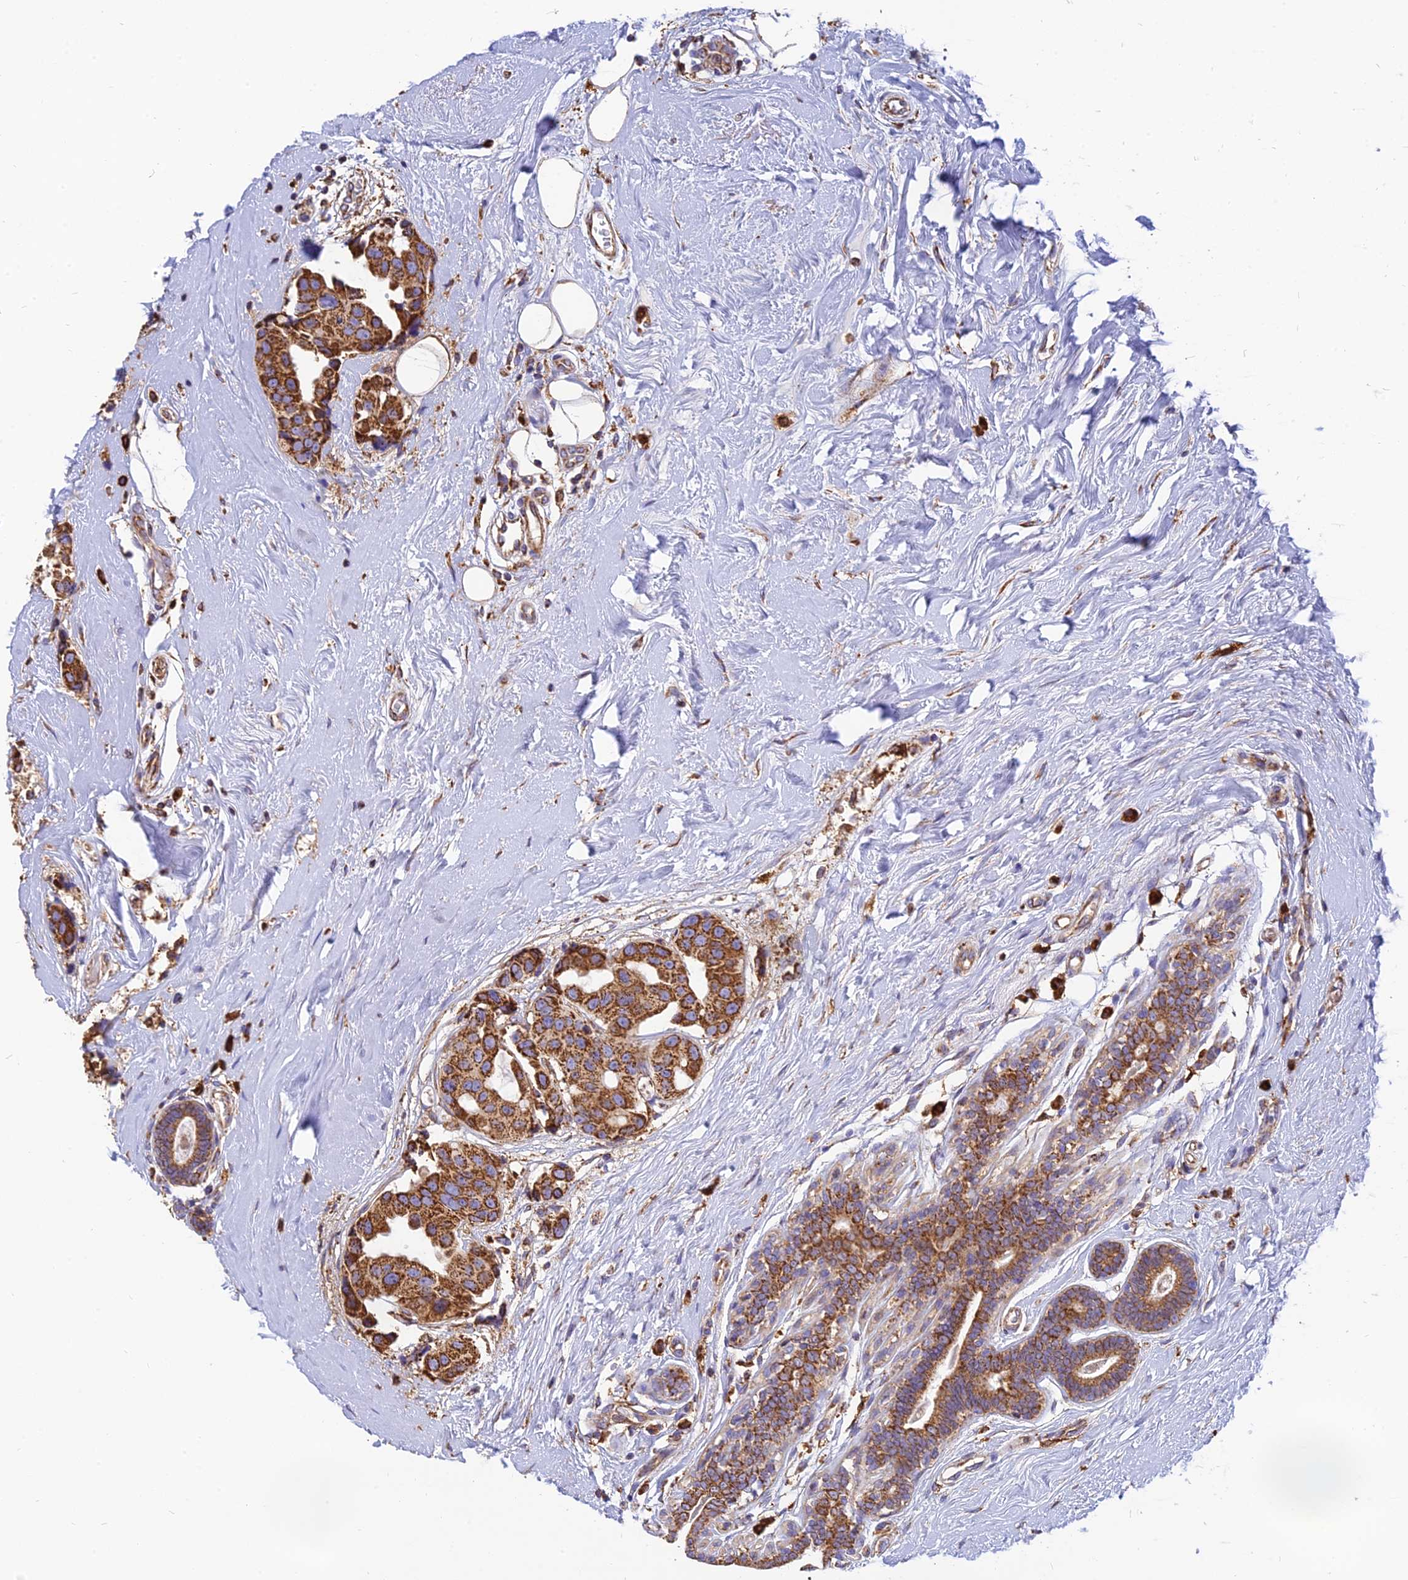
{"staining": {"intensity": "strong", "quantity": ">75%", "location": "cytoplasmic/membranous"}, "tissue": "breast cancer", "cell_type": "Tumor cells", "image_type": "cancer", "snomed": [{"axis": "morphology", "description": "Normal tissue, NOS"}, {"axis": "morphology", "description": "Duct carcinoma"}, {"axis": "topography", "description": "Breast"}], "caption": "Protein analysis of breast intraductal carcinoma tissue exhibits strong cytoplasmic/membranous staining in about >75% of tumor cells.", "gene": "THUMPD2", "patient": {"sex": "female", "age": 39}}